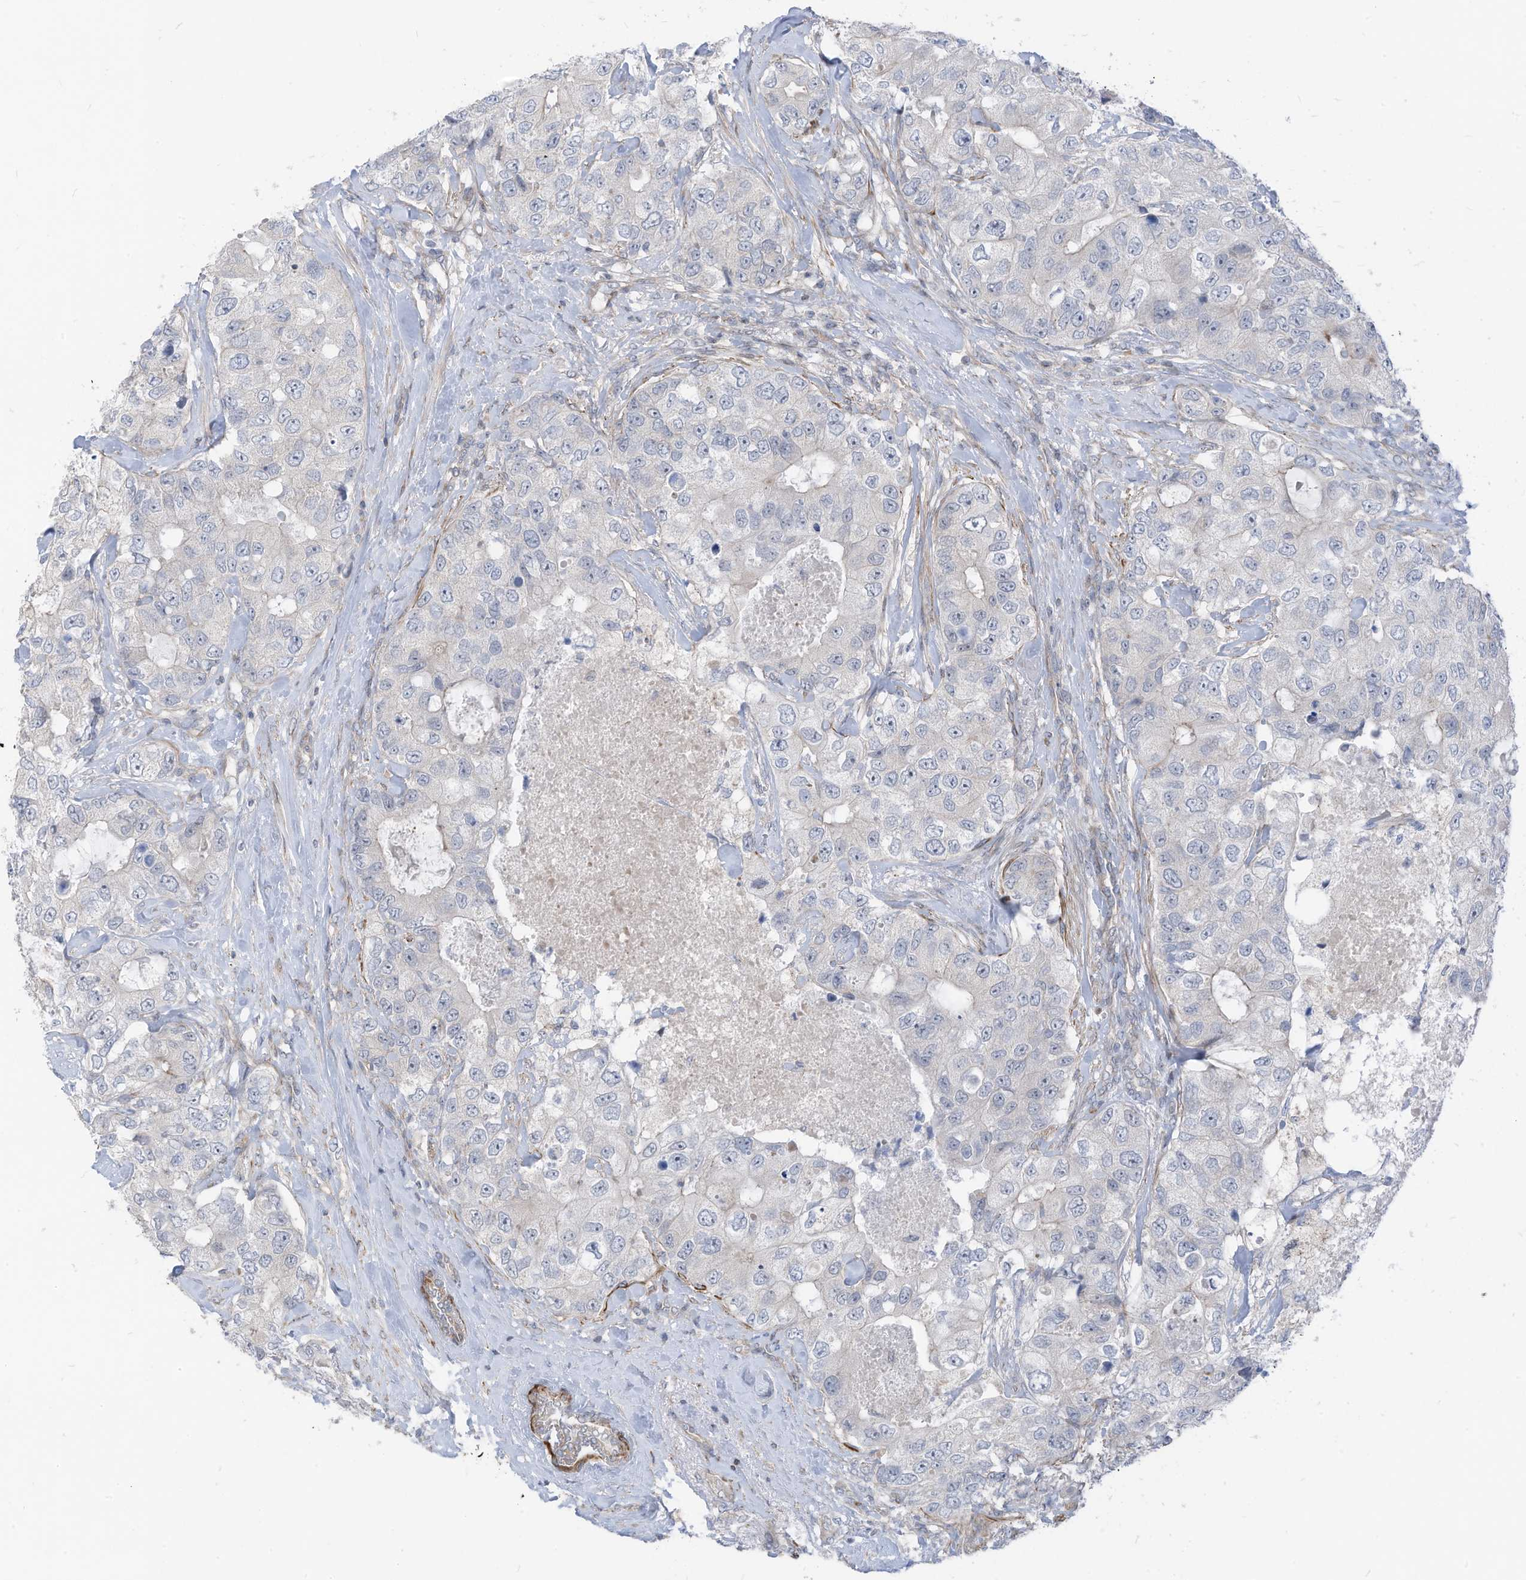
{"staining": {"intensity": "negative", "quantity": "none", "location": "none"}, "tissue": "breast cancer", "cell_type": "Tumor cells", "image_type": "cancer", "snomed": [{"axis": "morphology", "description": "Duct carcinoma"}, {"axis": "topography", "description": "Breast"}], "caption": "Intraductal carcinoma (breast) was stained to show a protein in brown. There is no significant positivity in tumor cells.", "gene": "GPATCH3", "patient": {"sex": "female", "age": 62}}